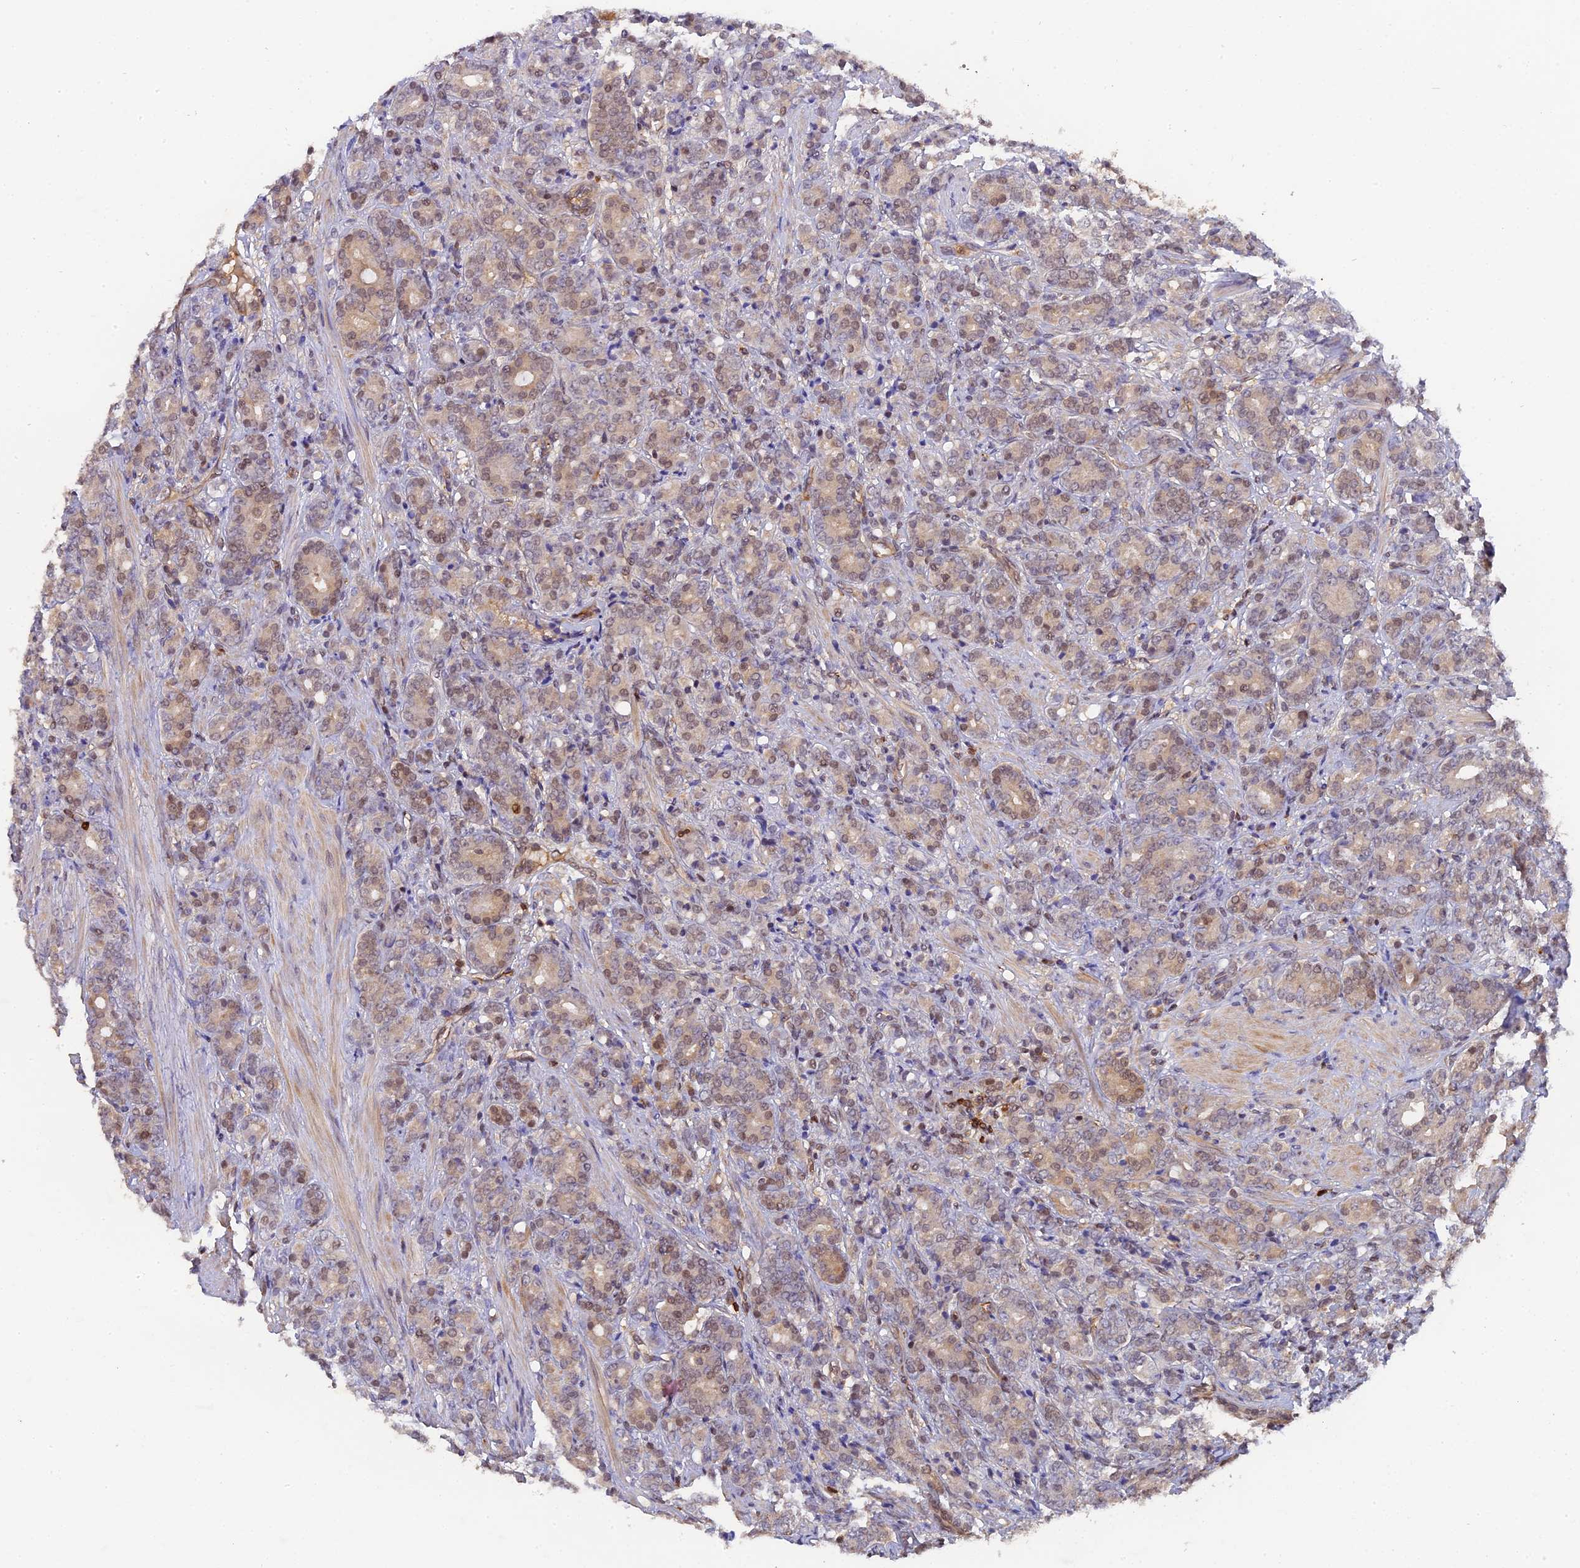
{"staining": {"intensity": "weak", "quantity": "25%-75%", "location": "cytoplasmic/membranous,nuclear"}, "tissue": "prostate cancer", "cell_type": "Tumor cells", "image_type": "cancer", "snomed": [{"axis": "morphology", "description": "Adenocarcinoma, High grade"}, {"axis": "topography", "description": "Prostate"}], "caption": "A micrograph of adenocarcinoma (high-grade) (prostate) stained for a protein reveals weak cytoplasmic/membranous and nuclear brown staining in tumor cells.", "gene": "FAM118B", "patient": {"sex": "male", "age": 62}}